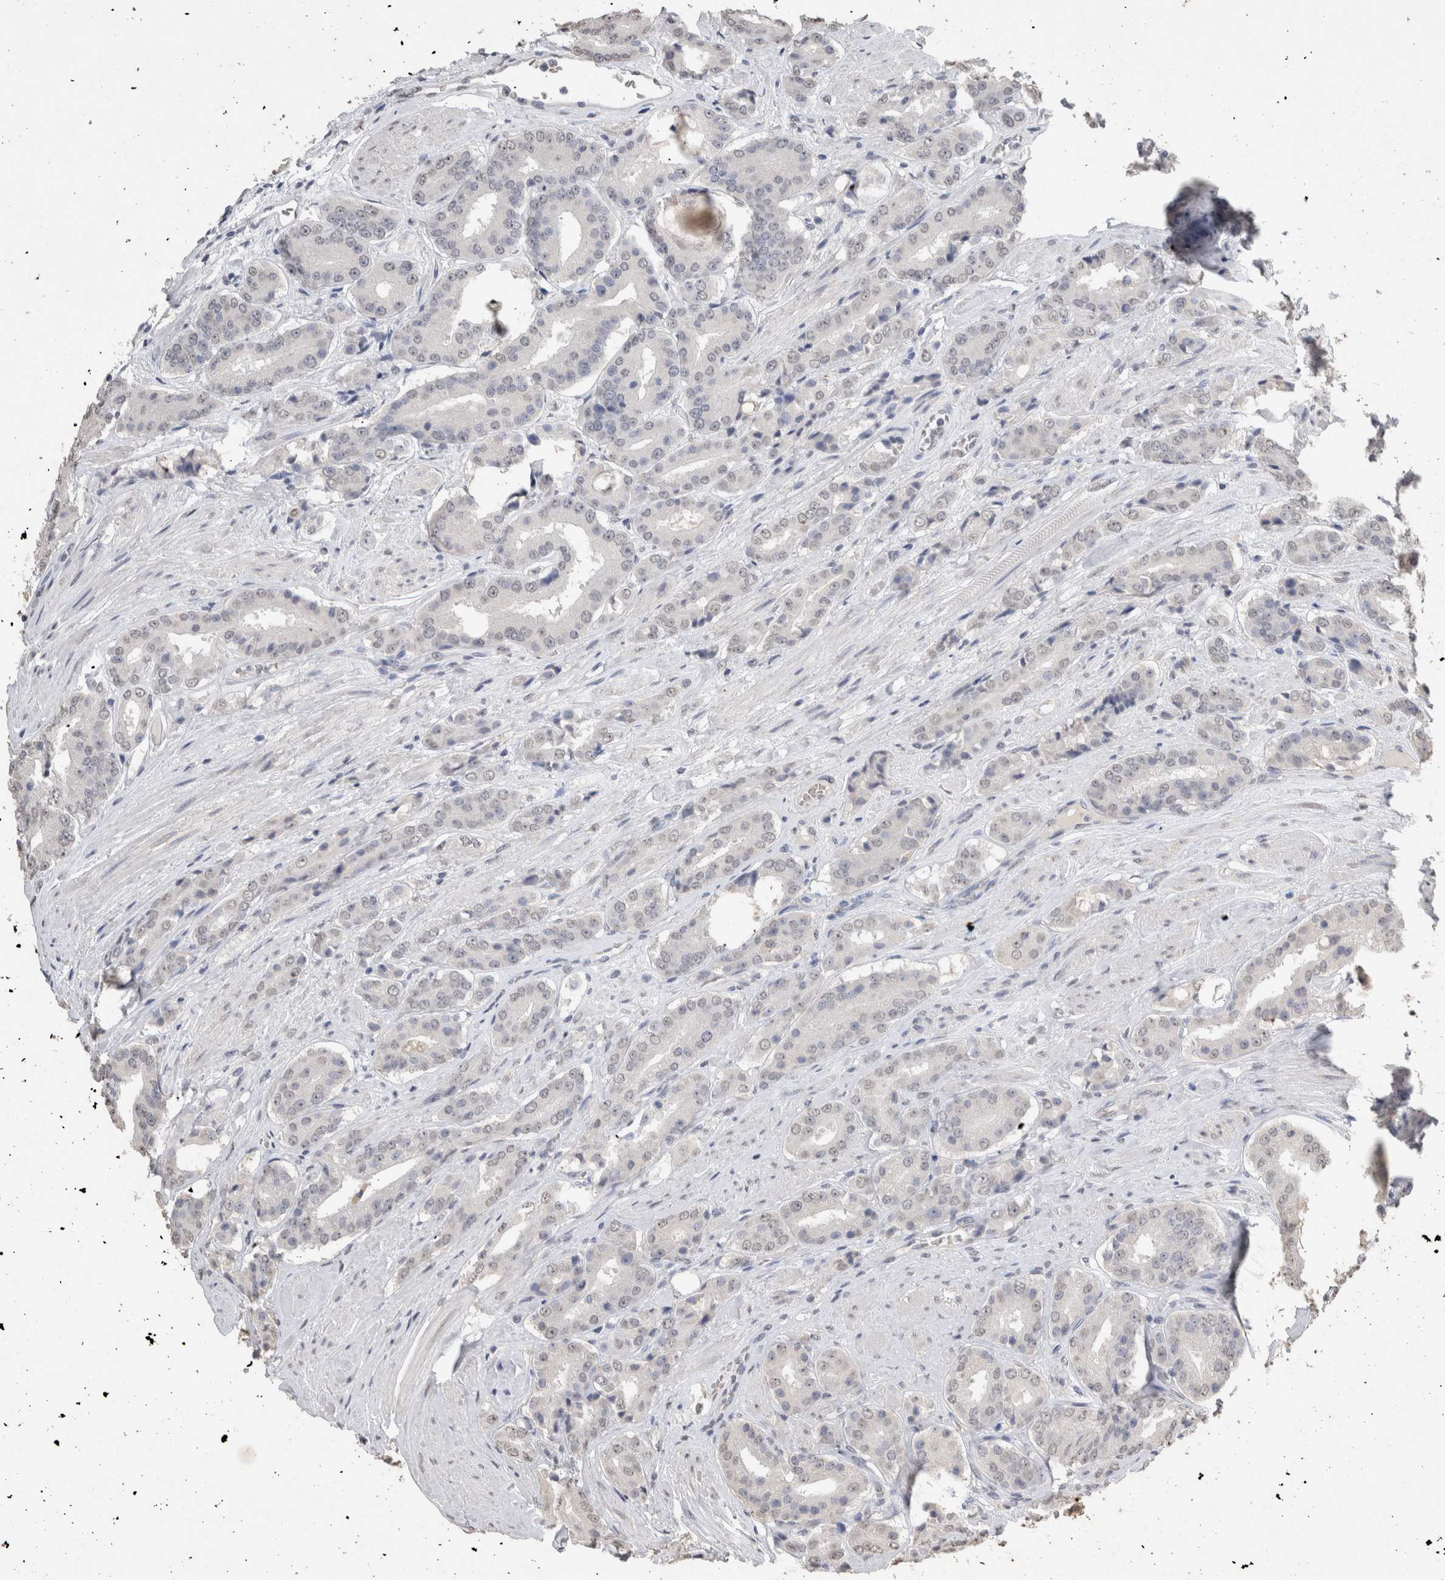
{"staining": {"intensity": "weak", "quantity": "<25%", "location": "nuclear"}, "tissue": "prostate cancer", "cell_type": "Tumor cells", "image_type": "cancer", "snomed": [{"axis": "morphology", "description": "Adenocarcinoma, High grade"}, {"axis": "topography", "description": "Prostate"}], "caption": "Immunohistochemical staining of prostate cancer displays no significant expression in tumor cells. (DAB (3,3'-diaminobenzidine) immunohistochemistry visualized using brightfield microscopy, high magnification).", "gene": "LGALS2", "patient": {"sex": "male", "age": 71}}